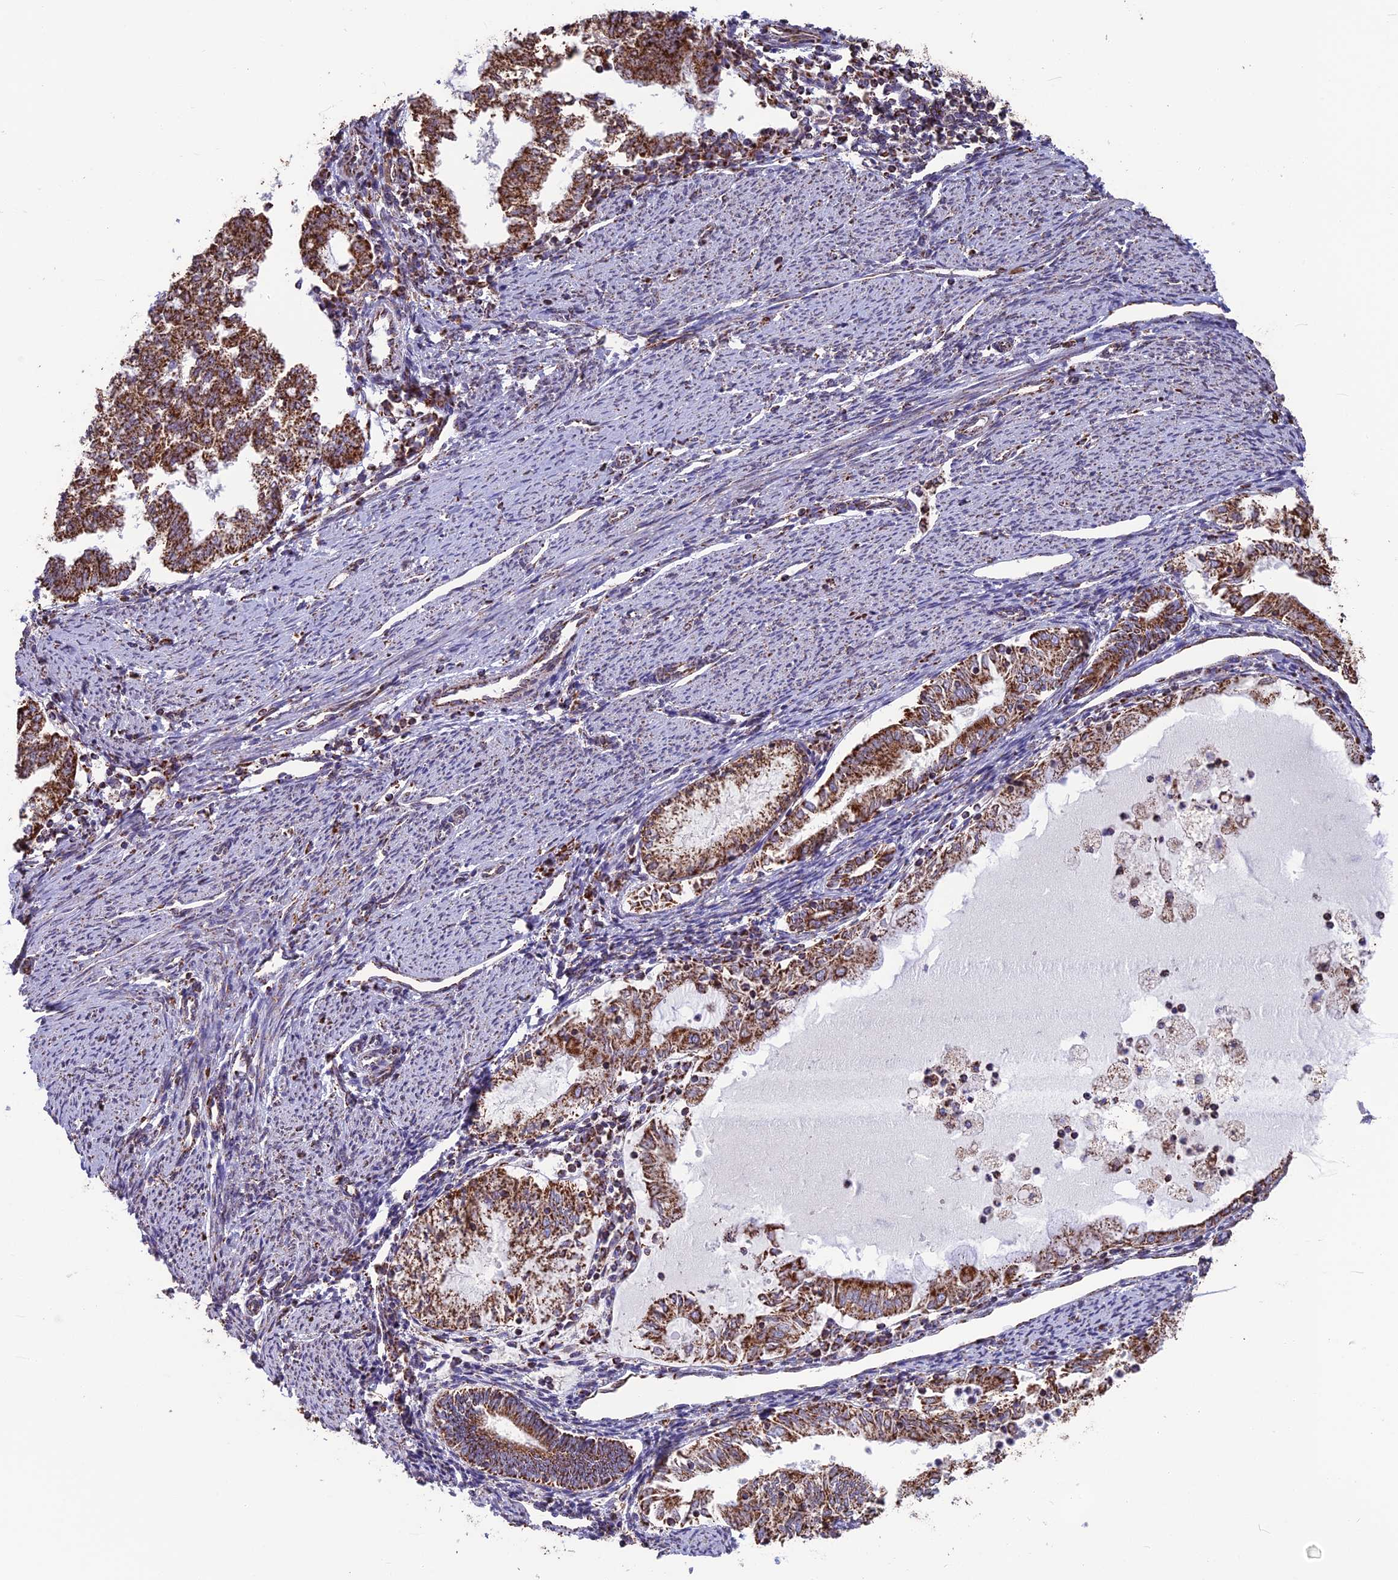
{"staining": {"intensity": "strong", "quantity": ">75%", "location": "cytoplasmic/membranous"}, "tissue": "endometrial cancer", "cell_type": "Tumor cells", "image_type": "cancer", "snomed": [{"axis": "morphology", "description": "Adenocarcinoma, NOS"}, {"axis": "topography", "description": "Endometrium"}], "caption": "Endometrial cancer was stained to show a protein in brown. There is high levels of strong cytoplasmic/membranous expression in about >75% of tumor cells.", "gene": "CS", "patient": {"sex": "female", "age": 79}}